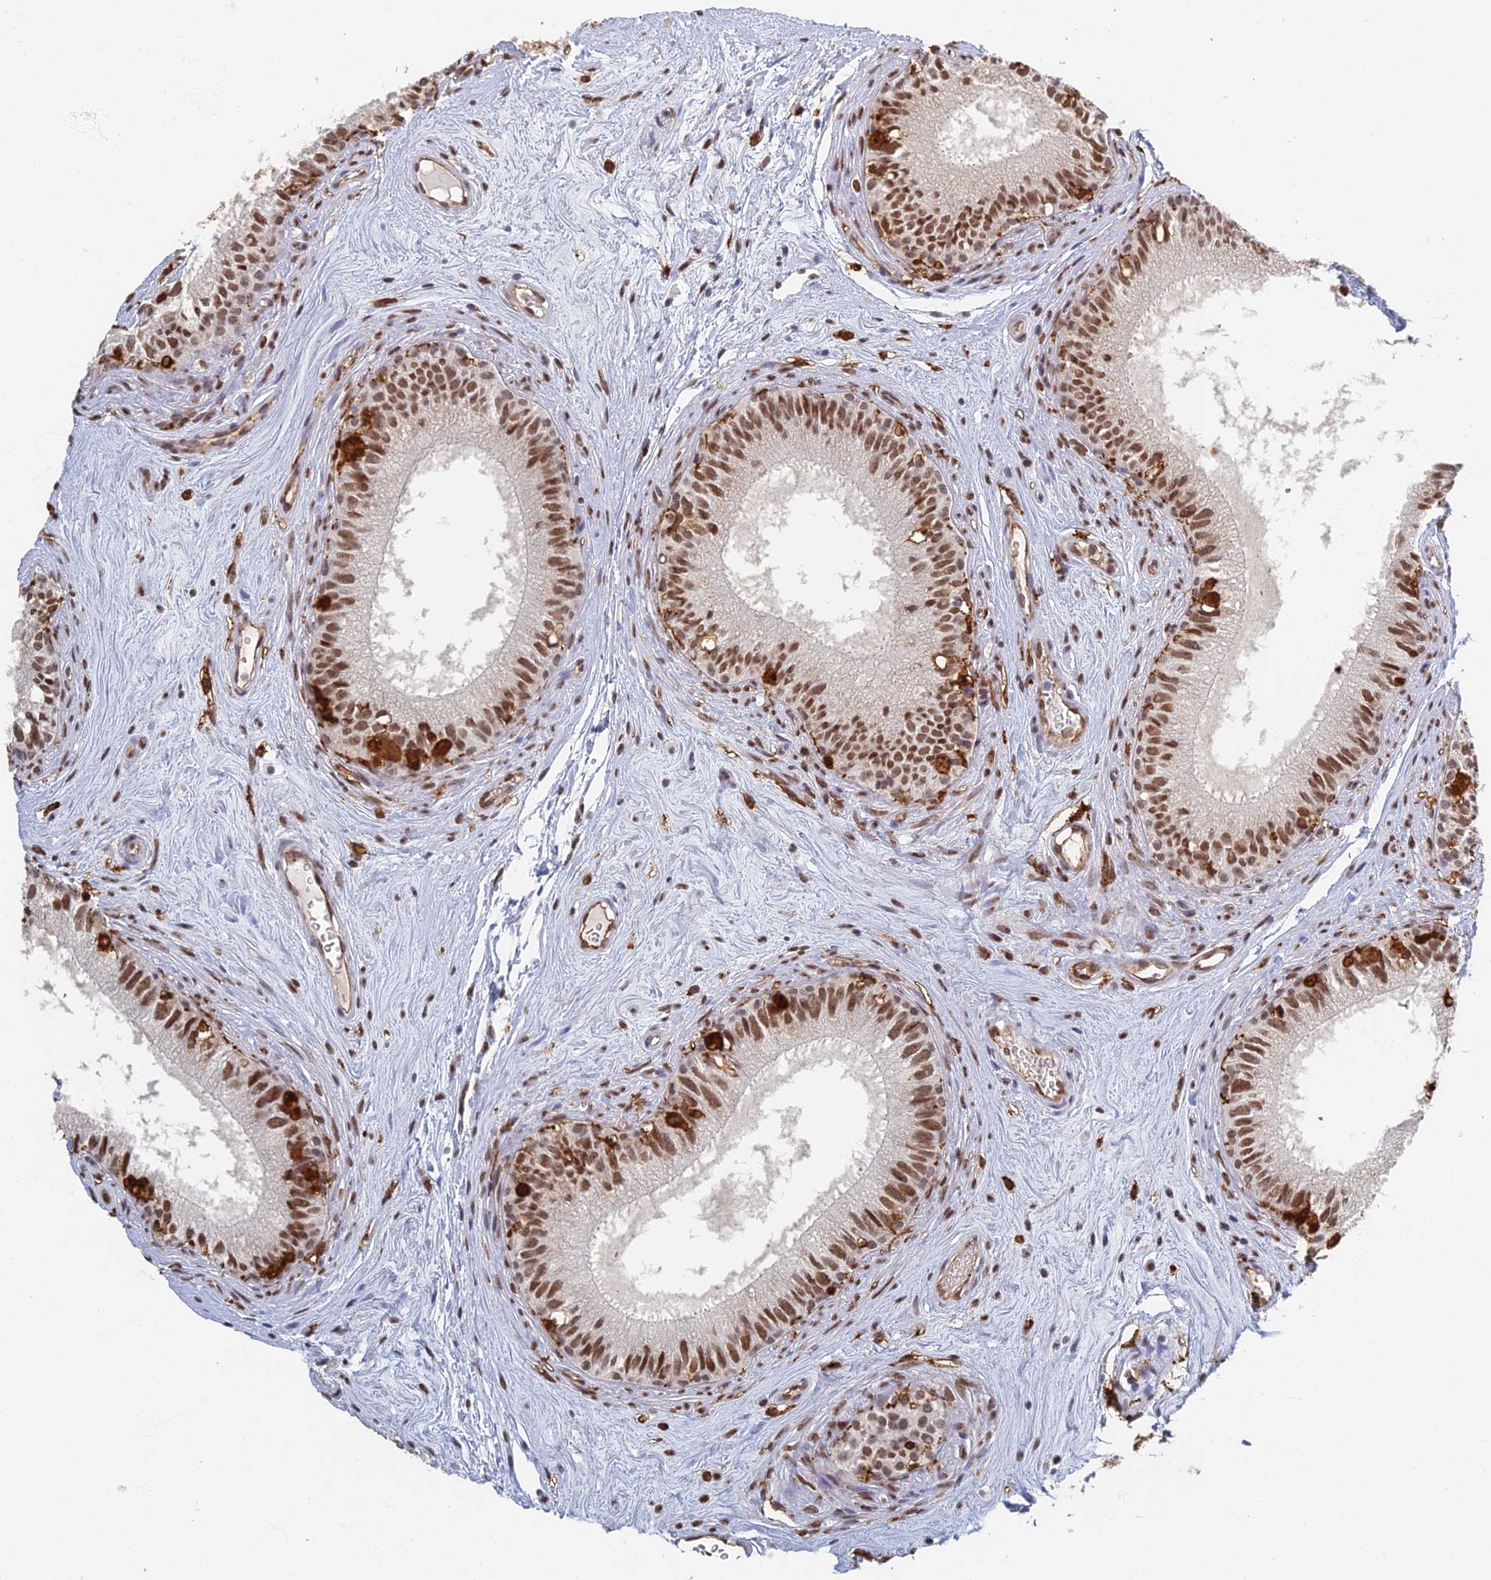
{"staining": {"intensity": "strong", "quantity": ">75%", "location": "cytoplasmic/membranous,nuclear"}, "tissue": "epididymis", "cell_type": "Glandular cells", "image_type": "normal", "snomed": [{"axis": "morphology", "description": "Normal tissue, NOS"}, {"axis": "topography", "description": "Epididymis"}], "caption": "Unremarkable epididymis demonstrates strong cytoplasmic/membranous,nuclear expression in about >75% of glandular cells, visualized by immunohistochemistry.", "gene": "GPATCH1", "patient": {"sex": "male", "age": 71}}